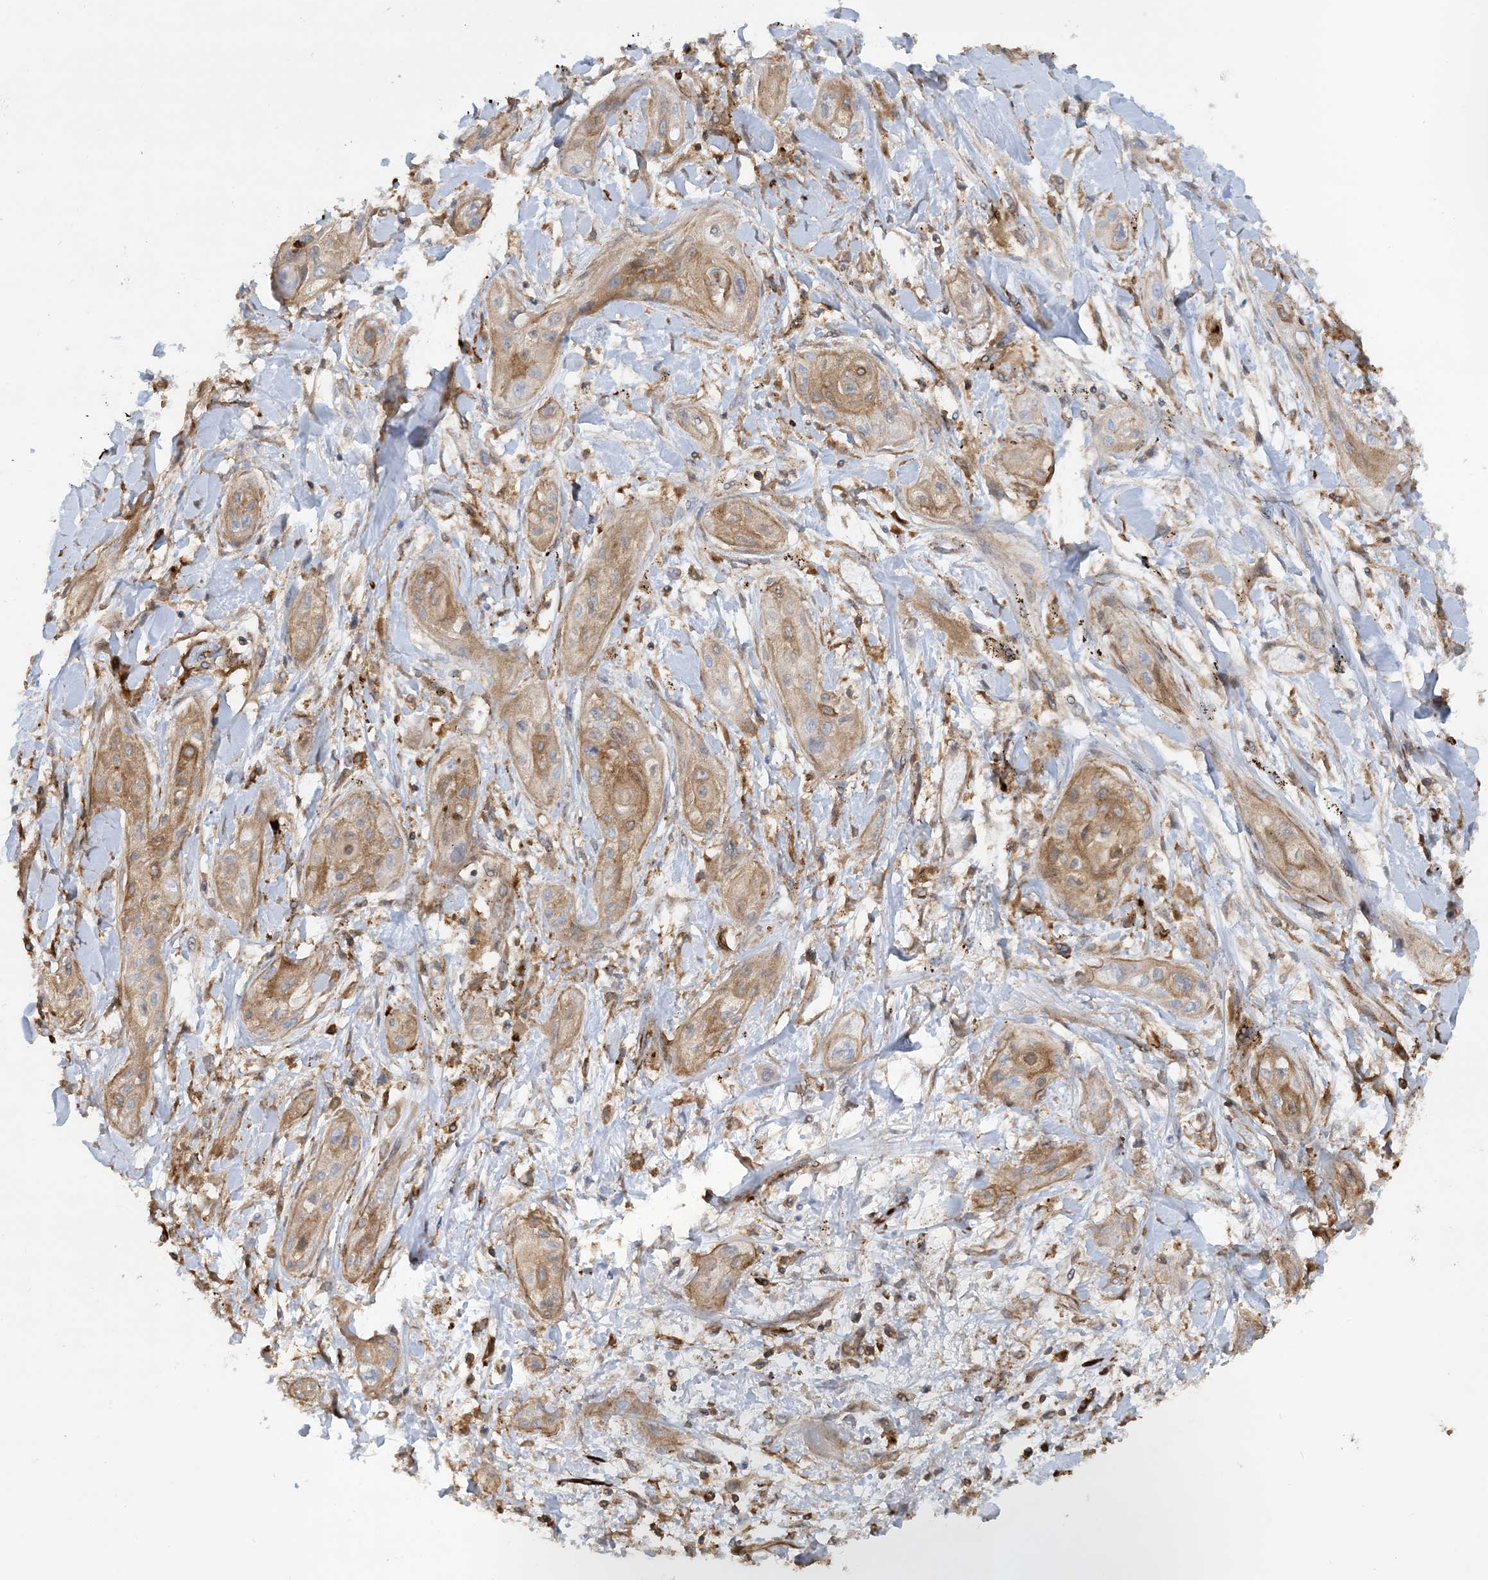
{"staining": {"intensity": "moderate", "quantity": ">75%", "location": "cytoplasmic/membranous"}, "tissue": "lung cancer", "cell_type": "Tumor cells", "image_type": "cancer", "snomed": [{"axis": "morphology", "description": "Squamous cell carcinoma, NOS"}, {"axis": "topography", "description": "Lung"}], "caption": "Immunohistochemical staining of human lung cancer (squamous cell carcinoma) shows moderate cytoplasmic/membranous protein expression in about >75% of tumor cells. The protein of interest is shown in brown color, while the nuclei are stained blue.", "gene": "STAM2", "patient": {"sex": "female", "age": 47}}